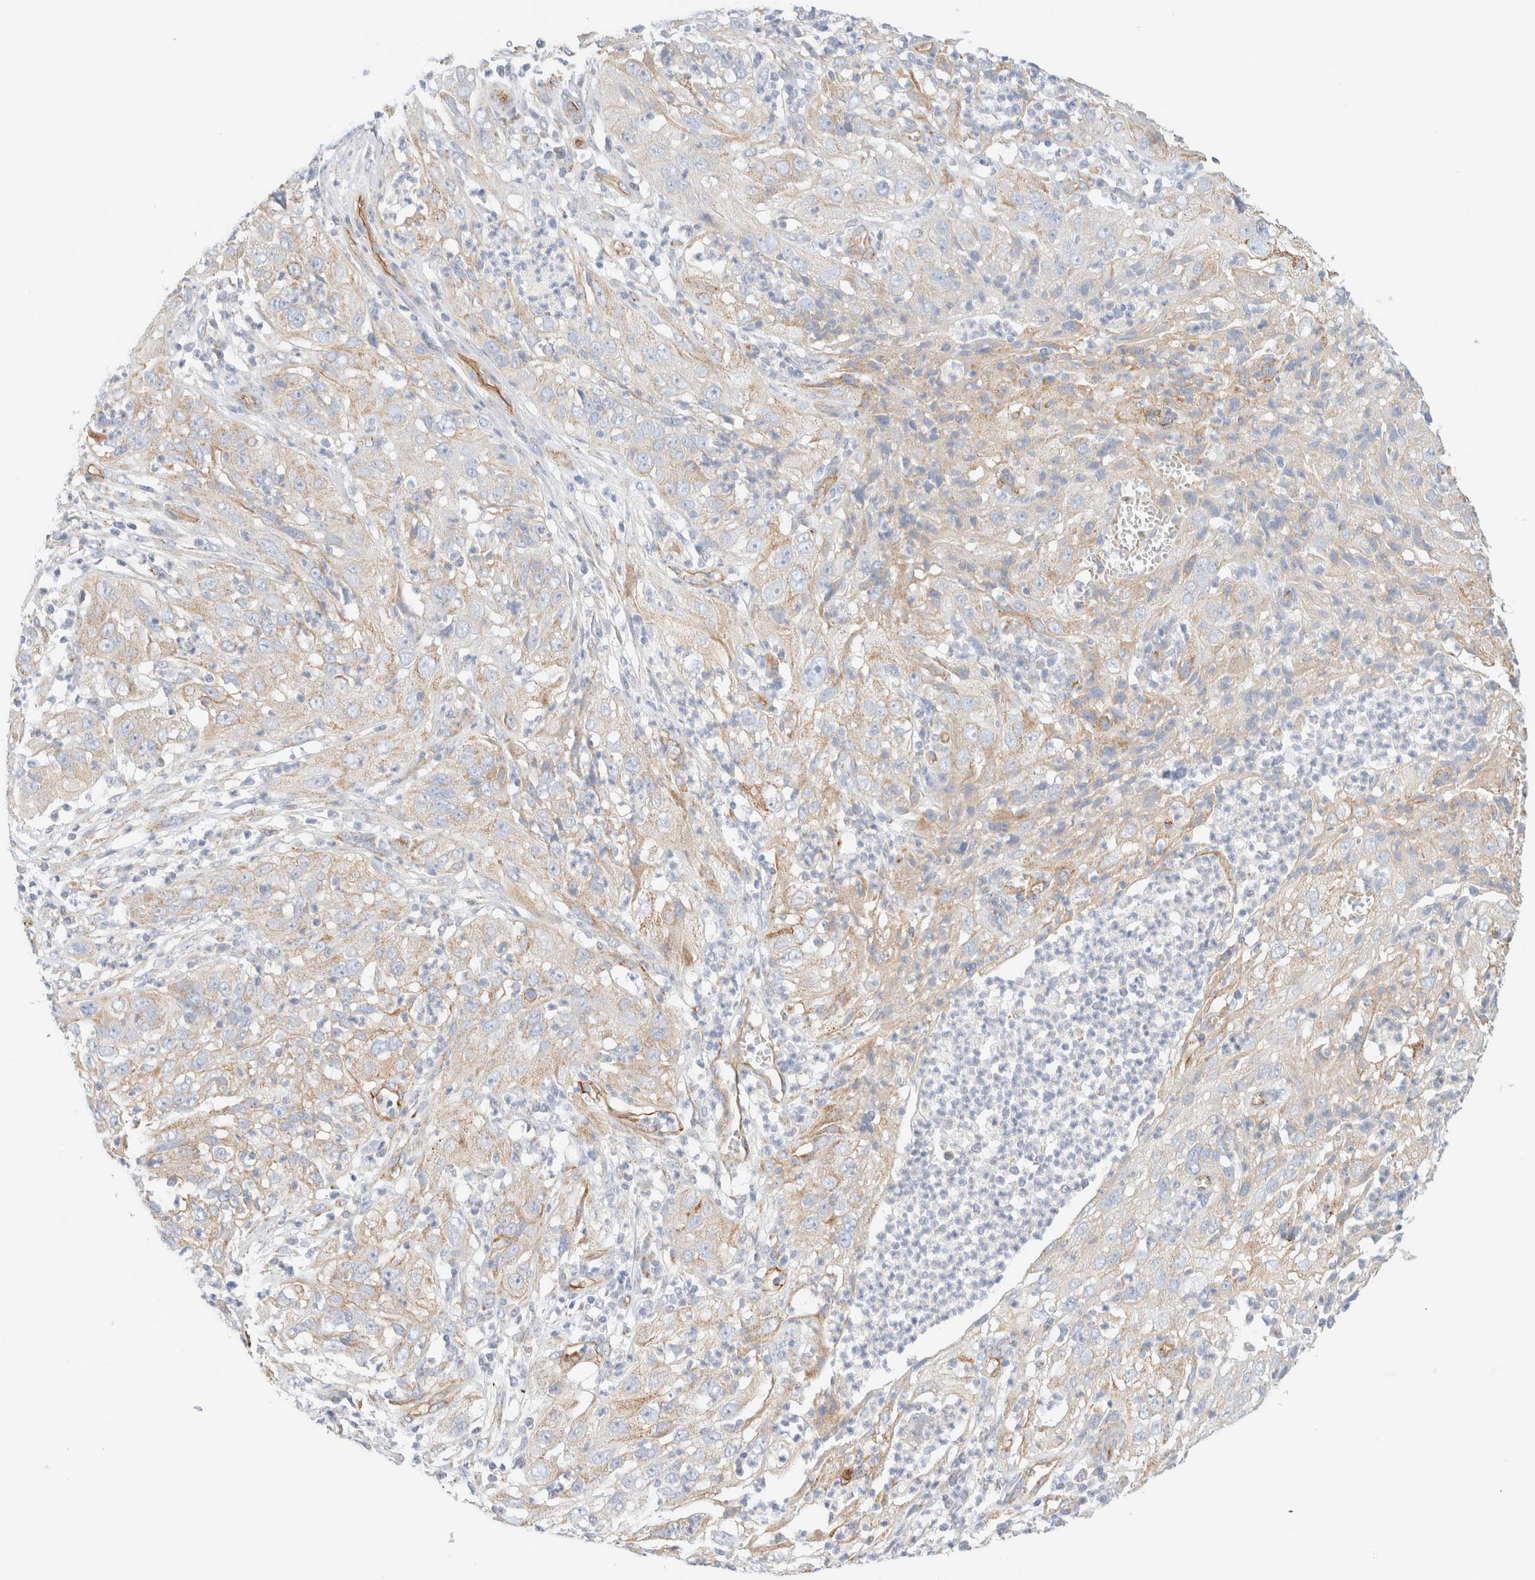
{"staining": {"intensity": "weak", "quantity": "<25%", "location": "cytoplasmic/membranous"}, "tissue": "cervical cancer", "cell_type": "Tumor cells", "image_type": "cancer", "snomed": [{"axis": "morphology", "description": "Squamous cell carcinoma, NOS"}, {"axis": "topography", "description": "Cervix"}], "caption": "DAB immunohistochemical staining of cervical cancer (squamous cell carcinoma) displays no significant expression in tumor cells.", "gene": "CYB5R4", "patient": {"sex": "female", "age": 32}}